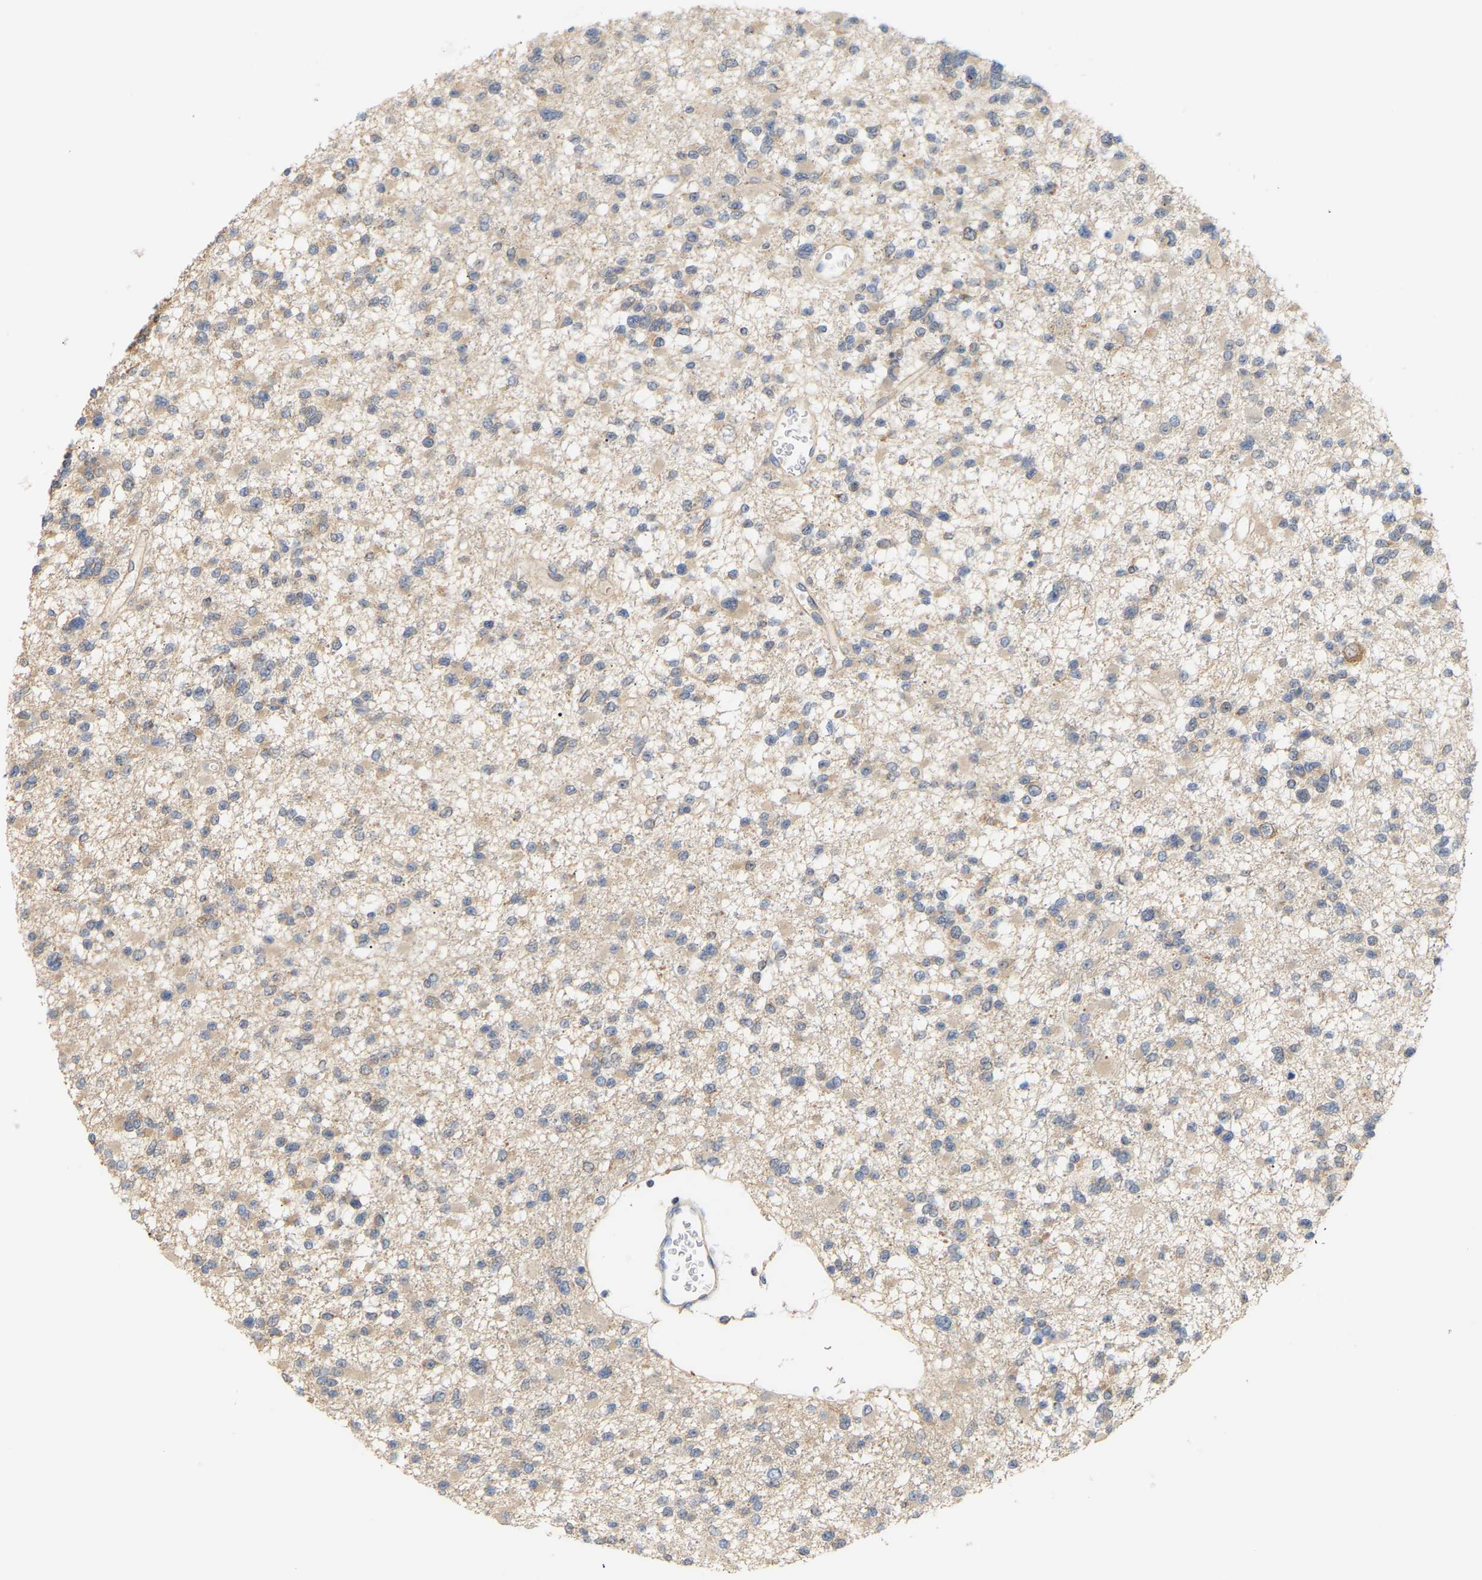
{"staining": {"intensity": "weak", "quantity": "<25%", "location": "cytoplasmic/membranous"}, "tissue": "glioma", "cell_type": "Tumor cells", "image_type": "cancer", "snomed": [{"axis": "morphology", "description": "Glioma, malignant, Low grade"}, {"axis": "topography", "description": "Brain"}], "caption": "A histopathology image of low-grade glioma (malignant) stained for a protein reveals no brown staining in tumor cells.", "gene": "TPMT", "patient": {"sex": "female", "age": 22}}